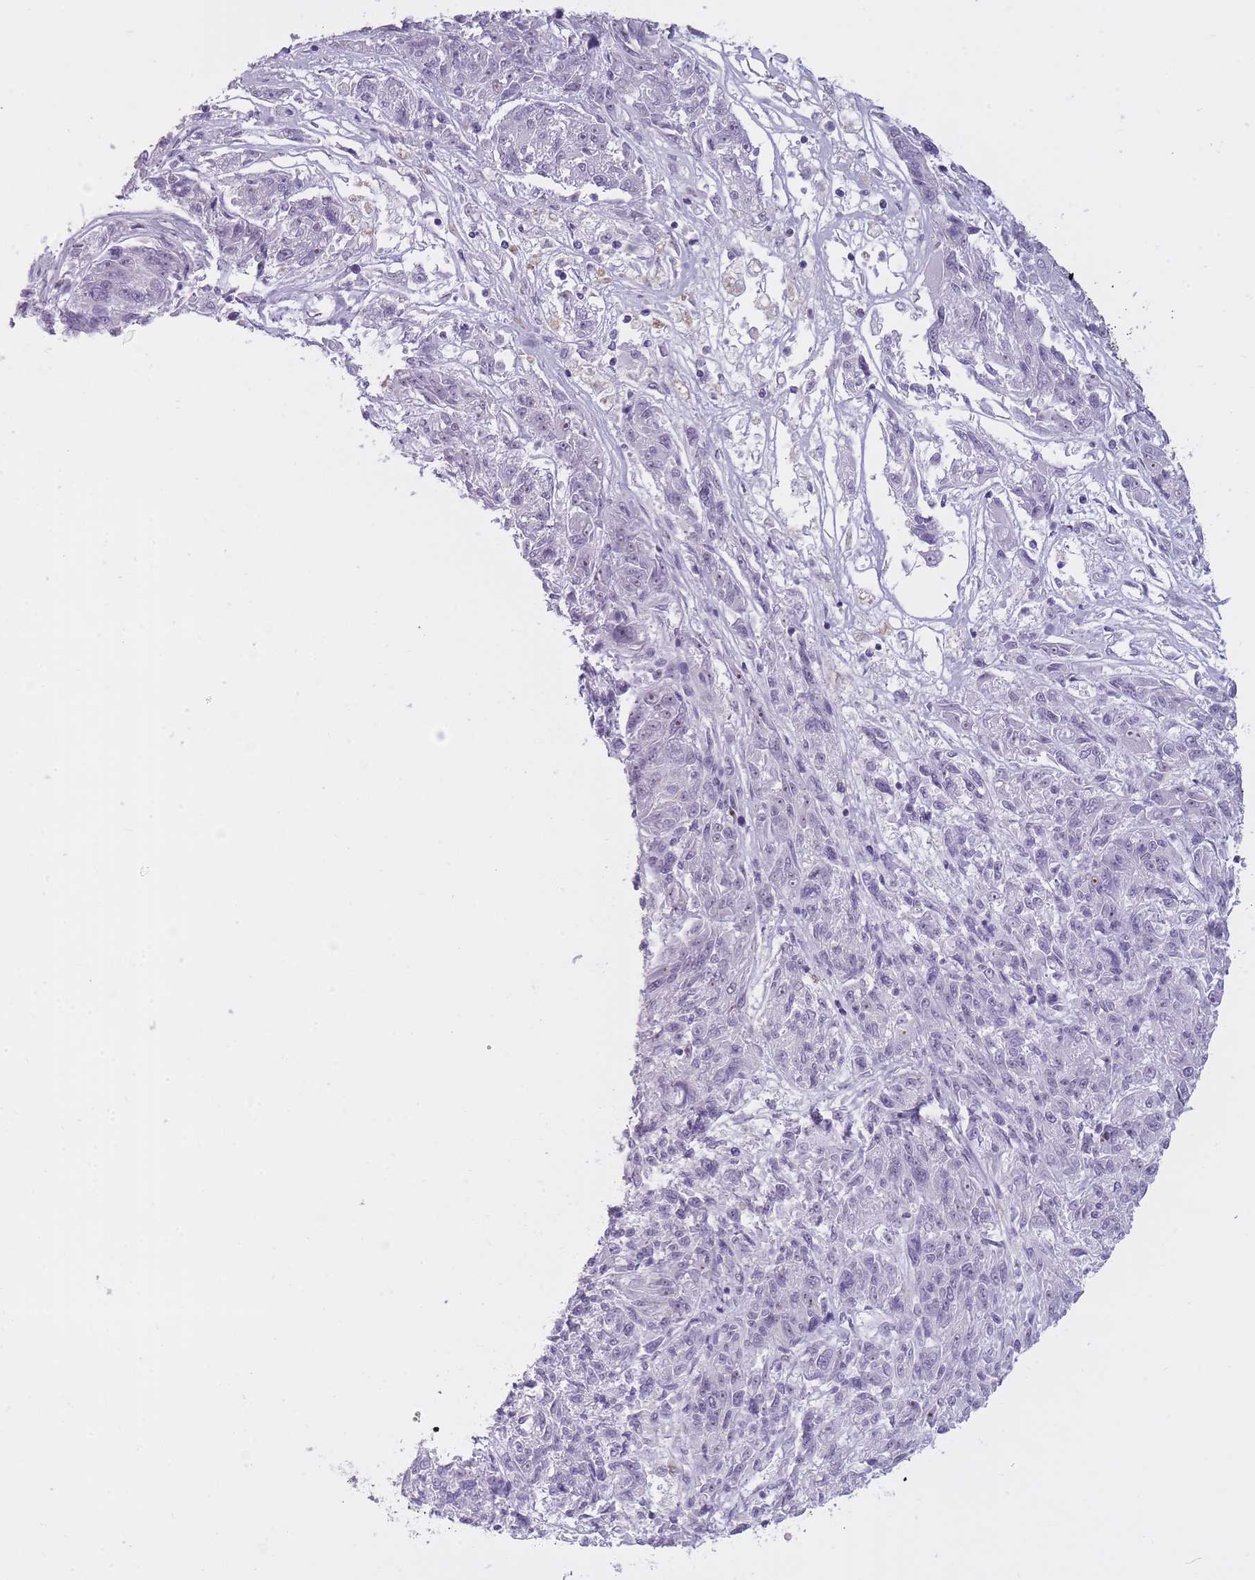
{"staining": {"intensity": "negative", "quantity": "none", "location": "none"}, "tissue": "melanoma", "cell_type": "Tumor cells", "image_type": "cancer", "snomed": [{"axis": "morphology", "description": "Malignant melanoma, NOS"}, {"axis": "topography", "description": "Skin"}], "caption": "Immunohistochemistry of malignant melanoma shows no staining in tumor cells. (Brightfield microscopy of DAB immunohistochemistry at high magnification).", "gene": "GOLGA6D", "patient": {"sex": "male", "age": 53}}